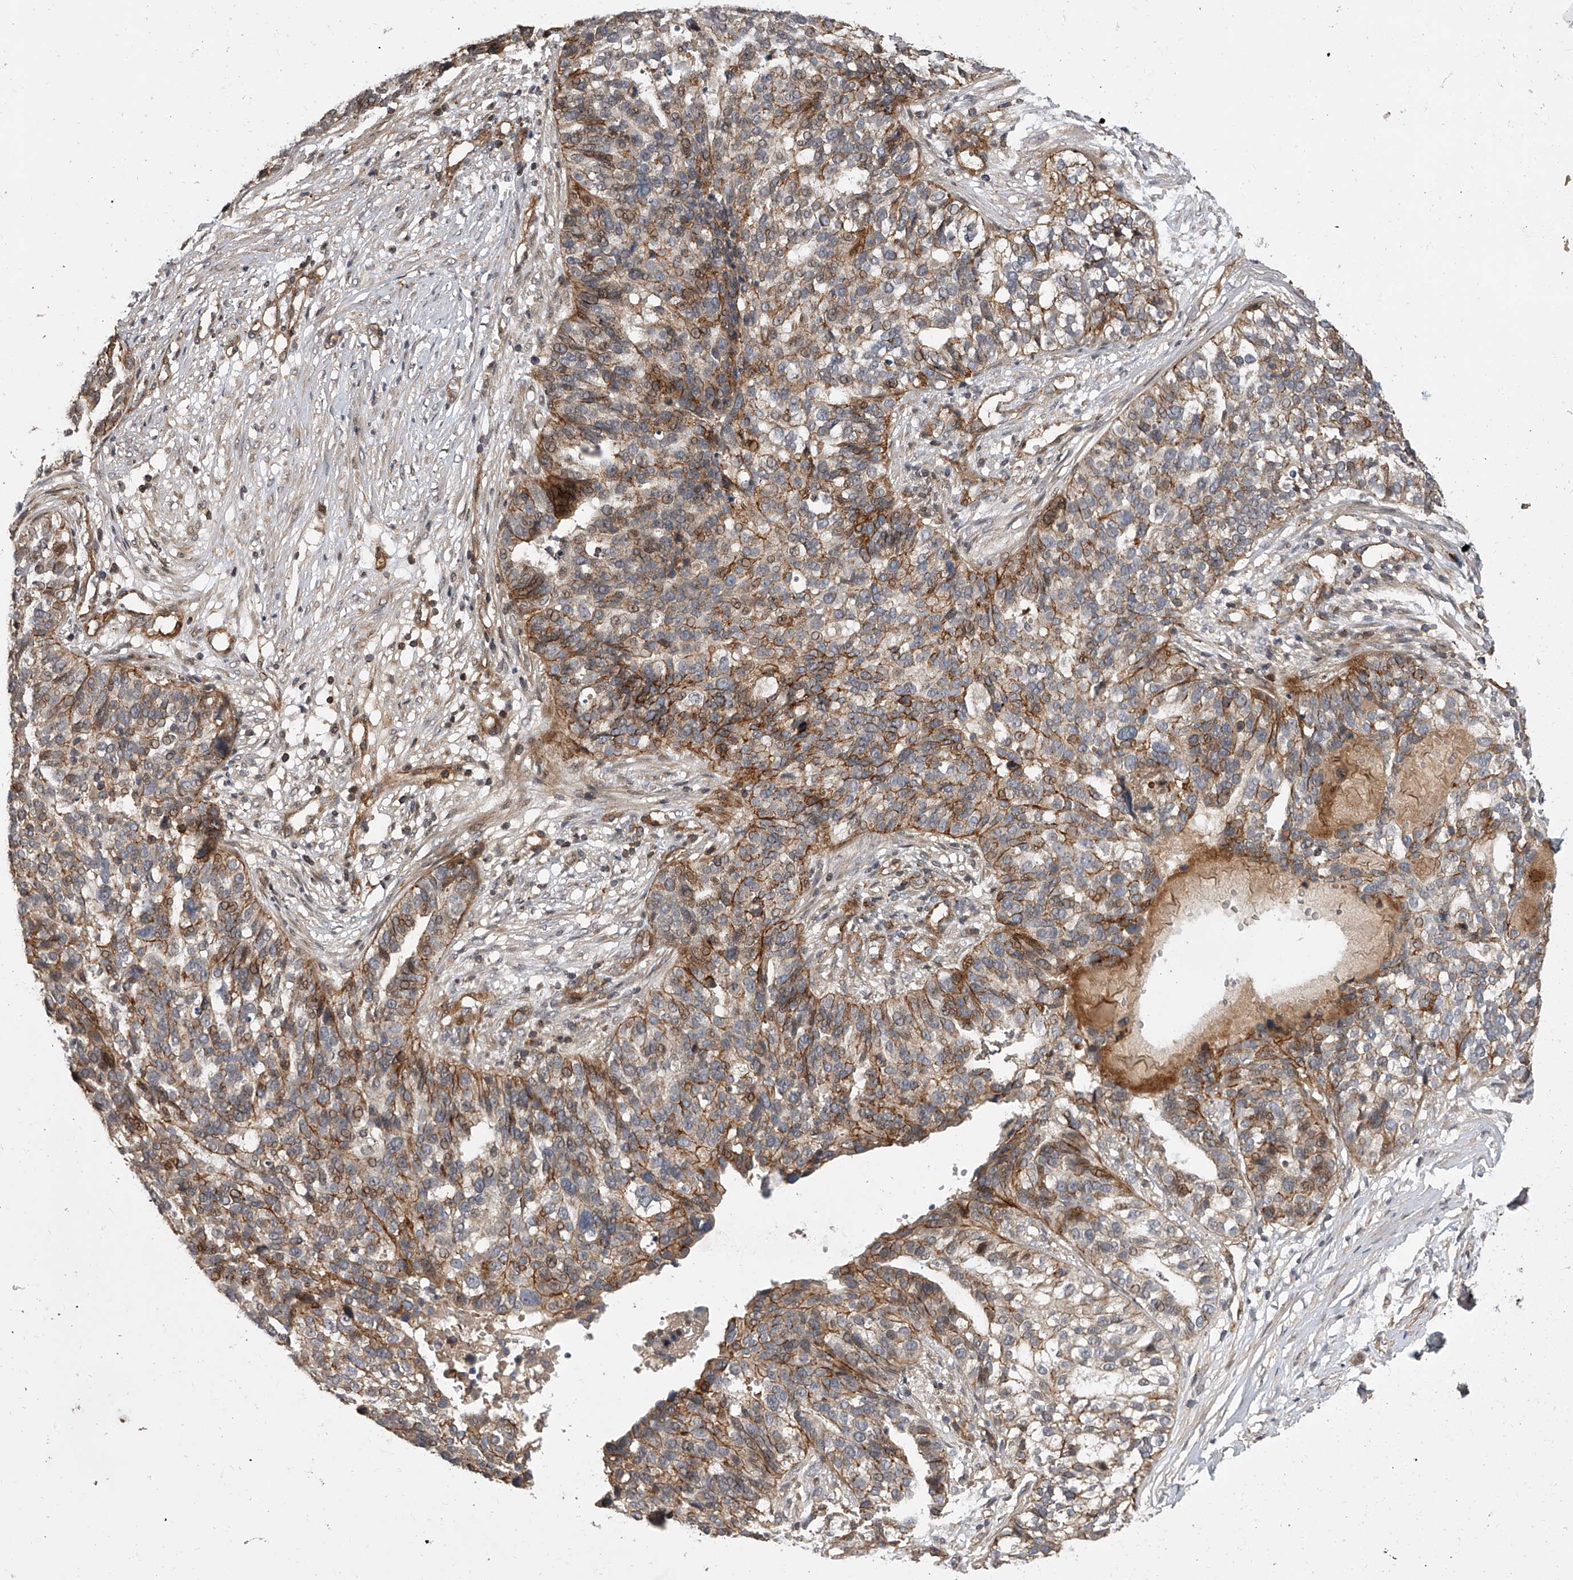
{"staining": {"intensity": "moderate", "quantity": "25%-75%", "location": "cytoplasmic/membranous"}, "tissue": "ovarian cancer", "cell_type": "Tumor cells", "image_type": "cancer", "snomed": [{"axis": "morphology", "description": "Cystadenocarcinoma, serous, NOS"}, {"axis": "topography", "description": "Ovary"}], "caption": "DAB (3,3'-diaminobenzidine) immunohistochemical staining of ovarian serous cystadenocarcinoma demonstrates moderate cytoplasmic/membranous protein expression in approximately 25%-75% of tumor cells.", "gene": "USP47", "patient": {"sex": "female", "age": 59}}